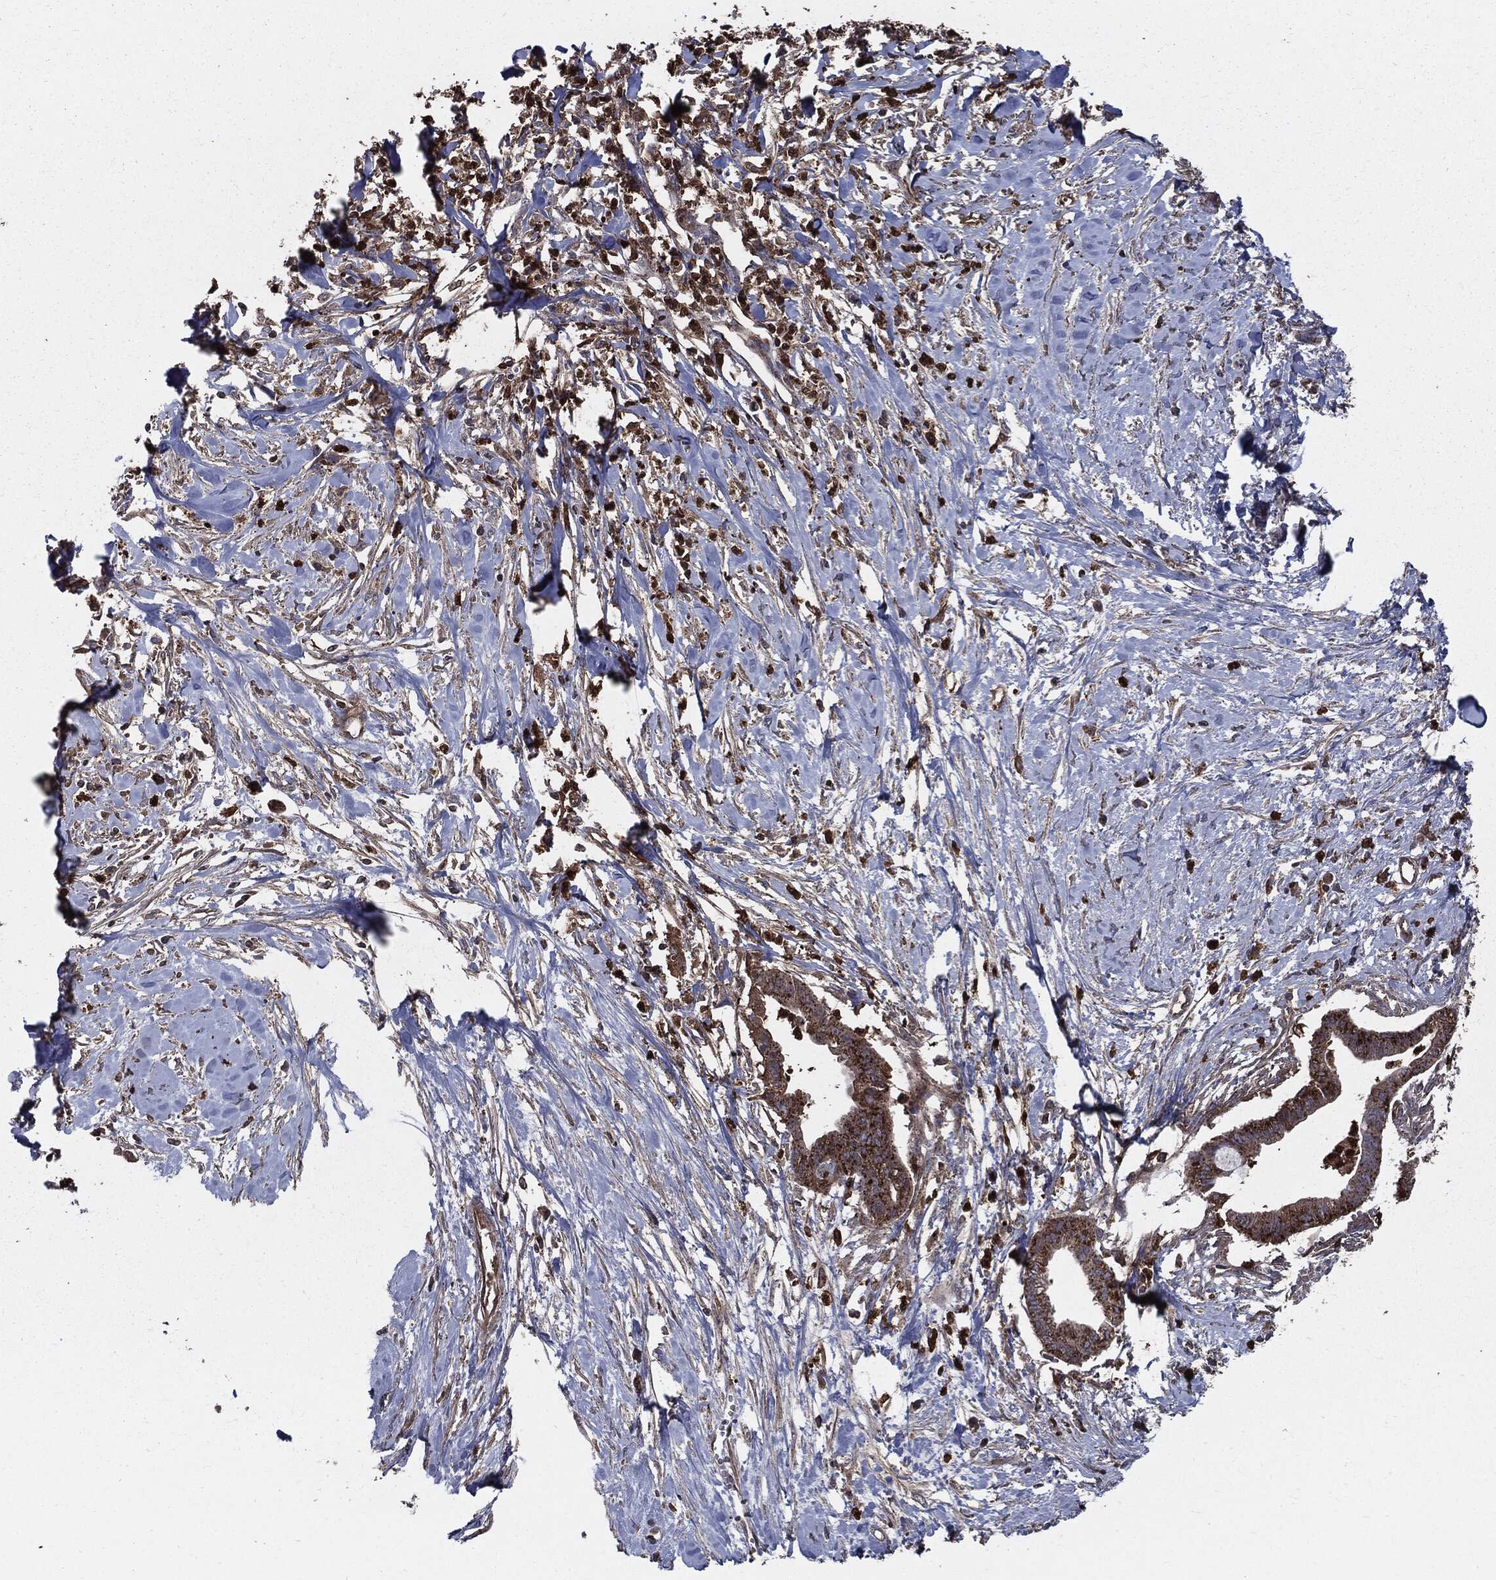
{"staining": {"intensity": "strong", "quantity": ">75%", "location": "cytoplasmic/membranous"}, "tissue": "pancreatic cancer", "cell_type": "Tumor cells", "image_type": "cancer", "snomed": [{"axis": "morphology", "description": "Normal tissue, NOS"}, {"axis": "morphology", "description": "Adenocarcinoma, NOS"}, {"axis": "topography", "description": "Pancreas"}], "caption": "This histopathology image demonstrates IHC staining of human pancreatic cancer (adenocarcinoma), with high strong cytoplasmic/membranous expression in approximately >75% of tumor cells.", "gene": "PDCD6IP", "patient": {"sex": "female", "age": 58}}